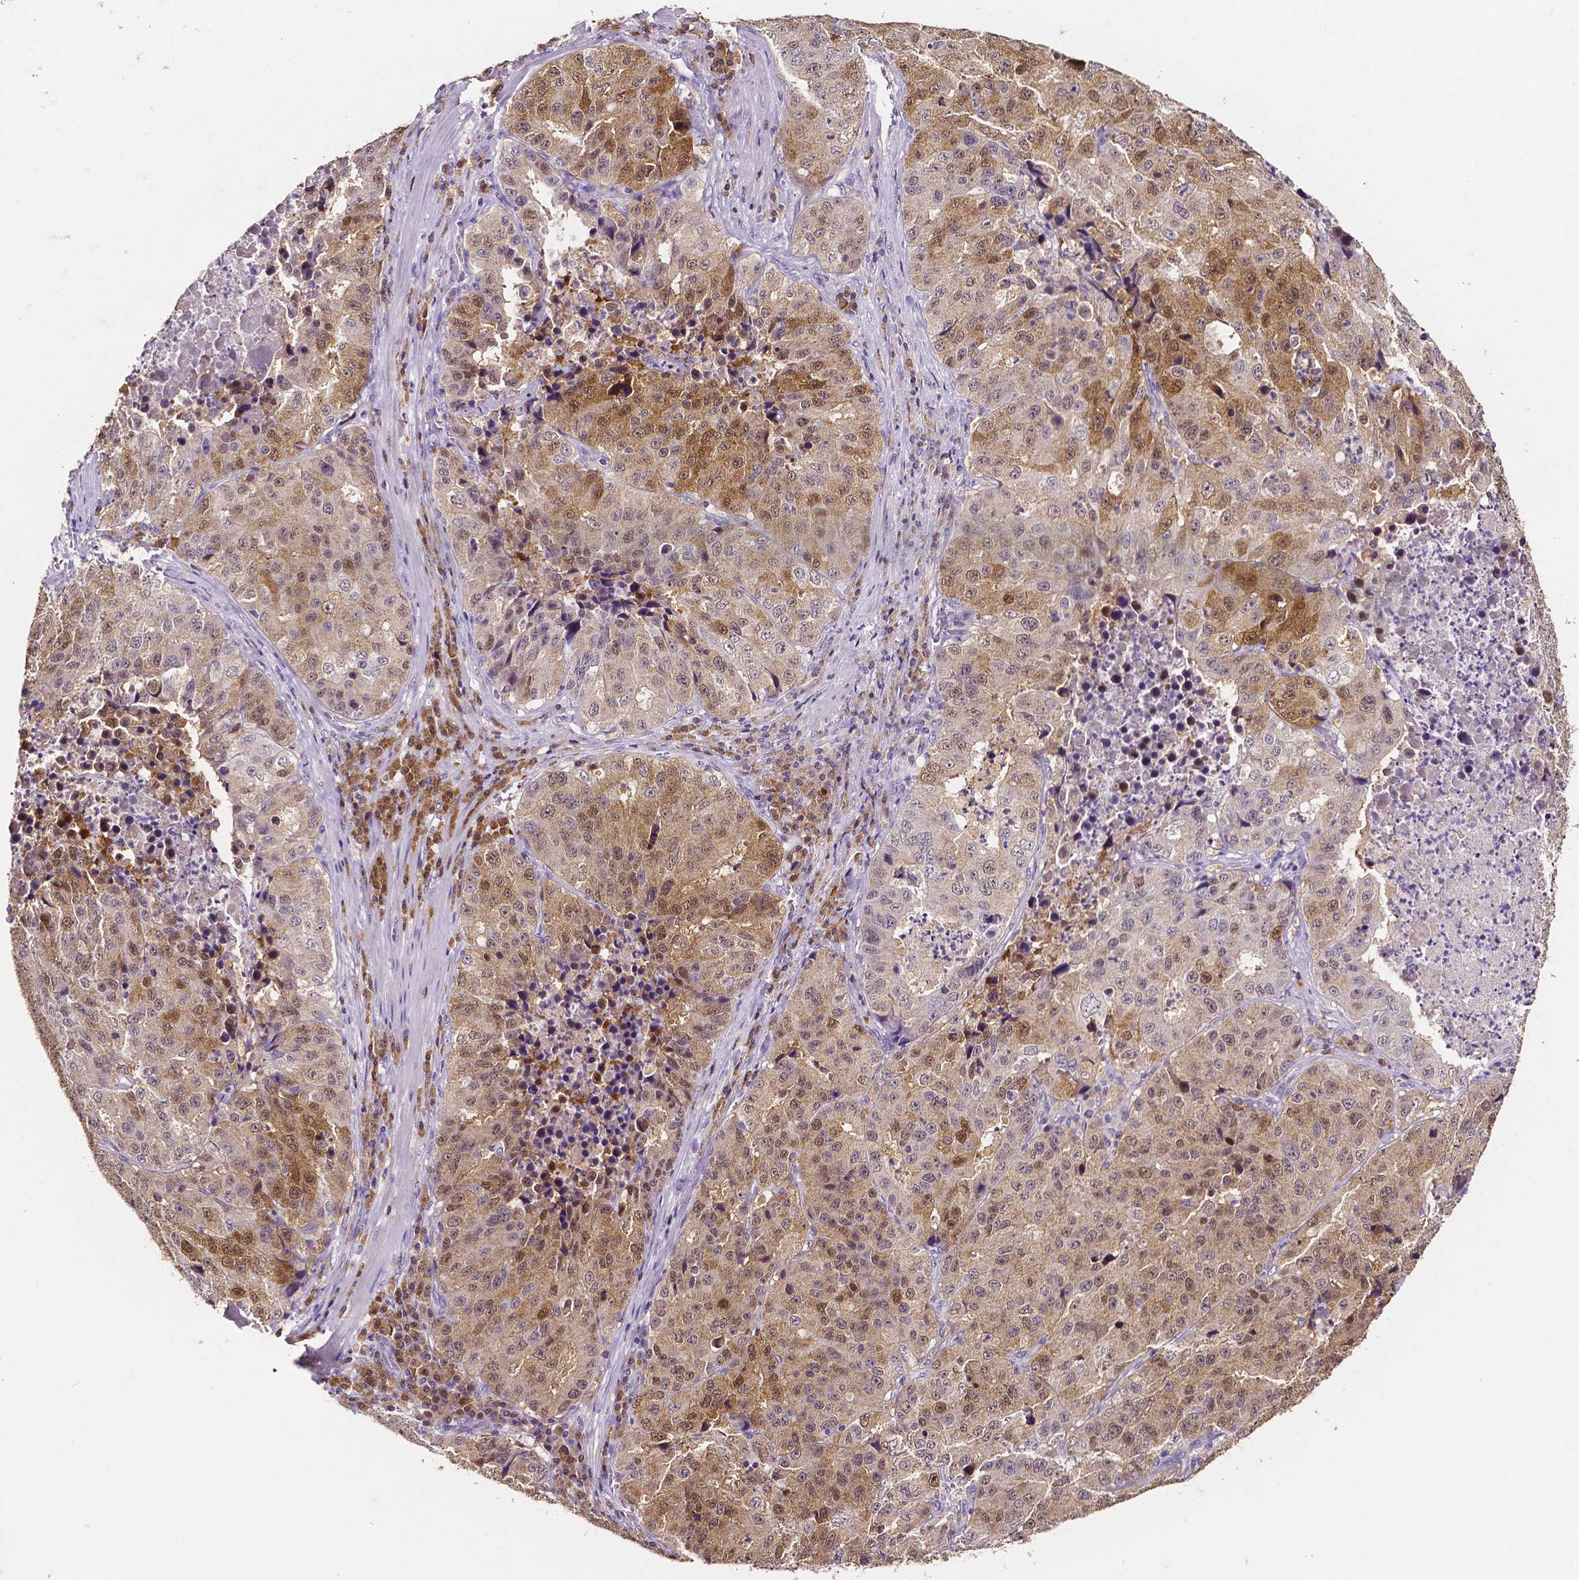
{"staining": {"intensity": "moderate", "quantity": ">75%", "location": "cytoplasmic/membranous,nuclear"}, "tissue": "stomach cancer", "cell_type": "Tumor cells", "image_type": "cancer", "snomed": [{"axis": "morphology", "description": "Adenocarcinoma, NOS"}, {"axis": "topography", "description": "Stomach"}], "caption": "Protein positivity by immunohistochemistry (IHC) shows moderate cytoplasmic/membranous and nuclear expression in about >75% of tumor cells in stomach cancer (adenocarcinoma). (Brightfield microscopy of DAB IHC at high magnification).", "gene": "PSAT1", "patient": {"sex": "male", "age": 71}}